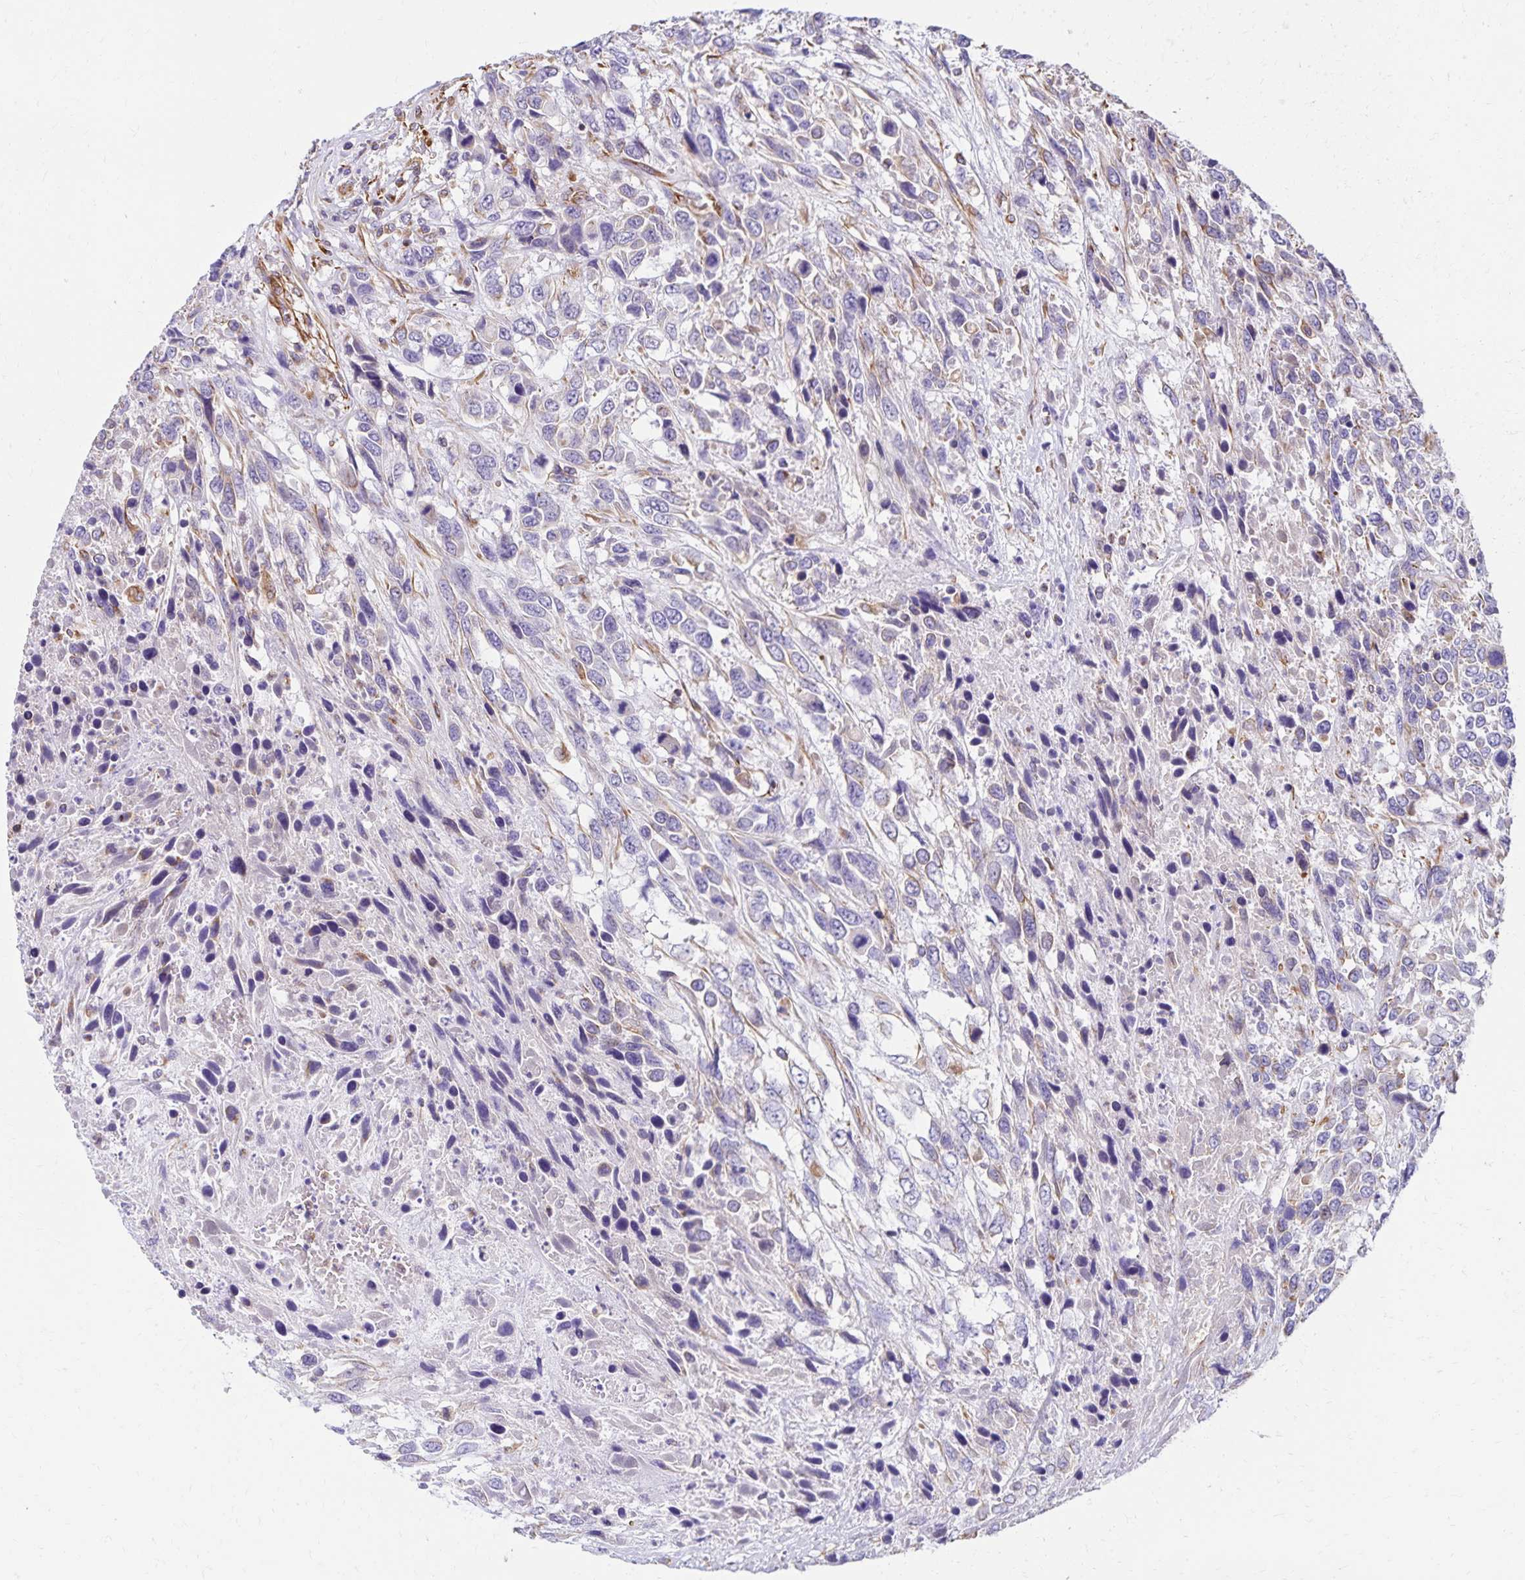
{"staining": {"intensity": "moderate", "quantity": "<25%", "location": "cytoplasmic/membranous"}, "tissue": "urothelial cancer", "cell_type": "Tumor cells", "image_type": "cancer", "snomed": [{"axis": "morphology", "description": "Urothelial carcinoma, High grade"}, {"axis": "topography", "description": "Urinary bladder"}], "caption": "This histopathology image displays immunohistochemistry staining of urothelial cancer, with low moderate cytoplasmic/membranous positivity in approximately <25% of tumor cells.", "gene": "TRPV6", "patient": {"sex": "female", "age": 70}}